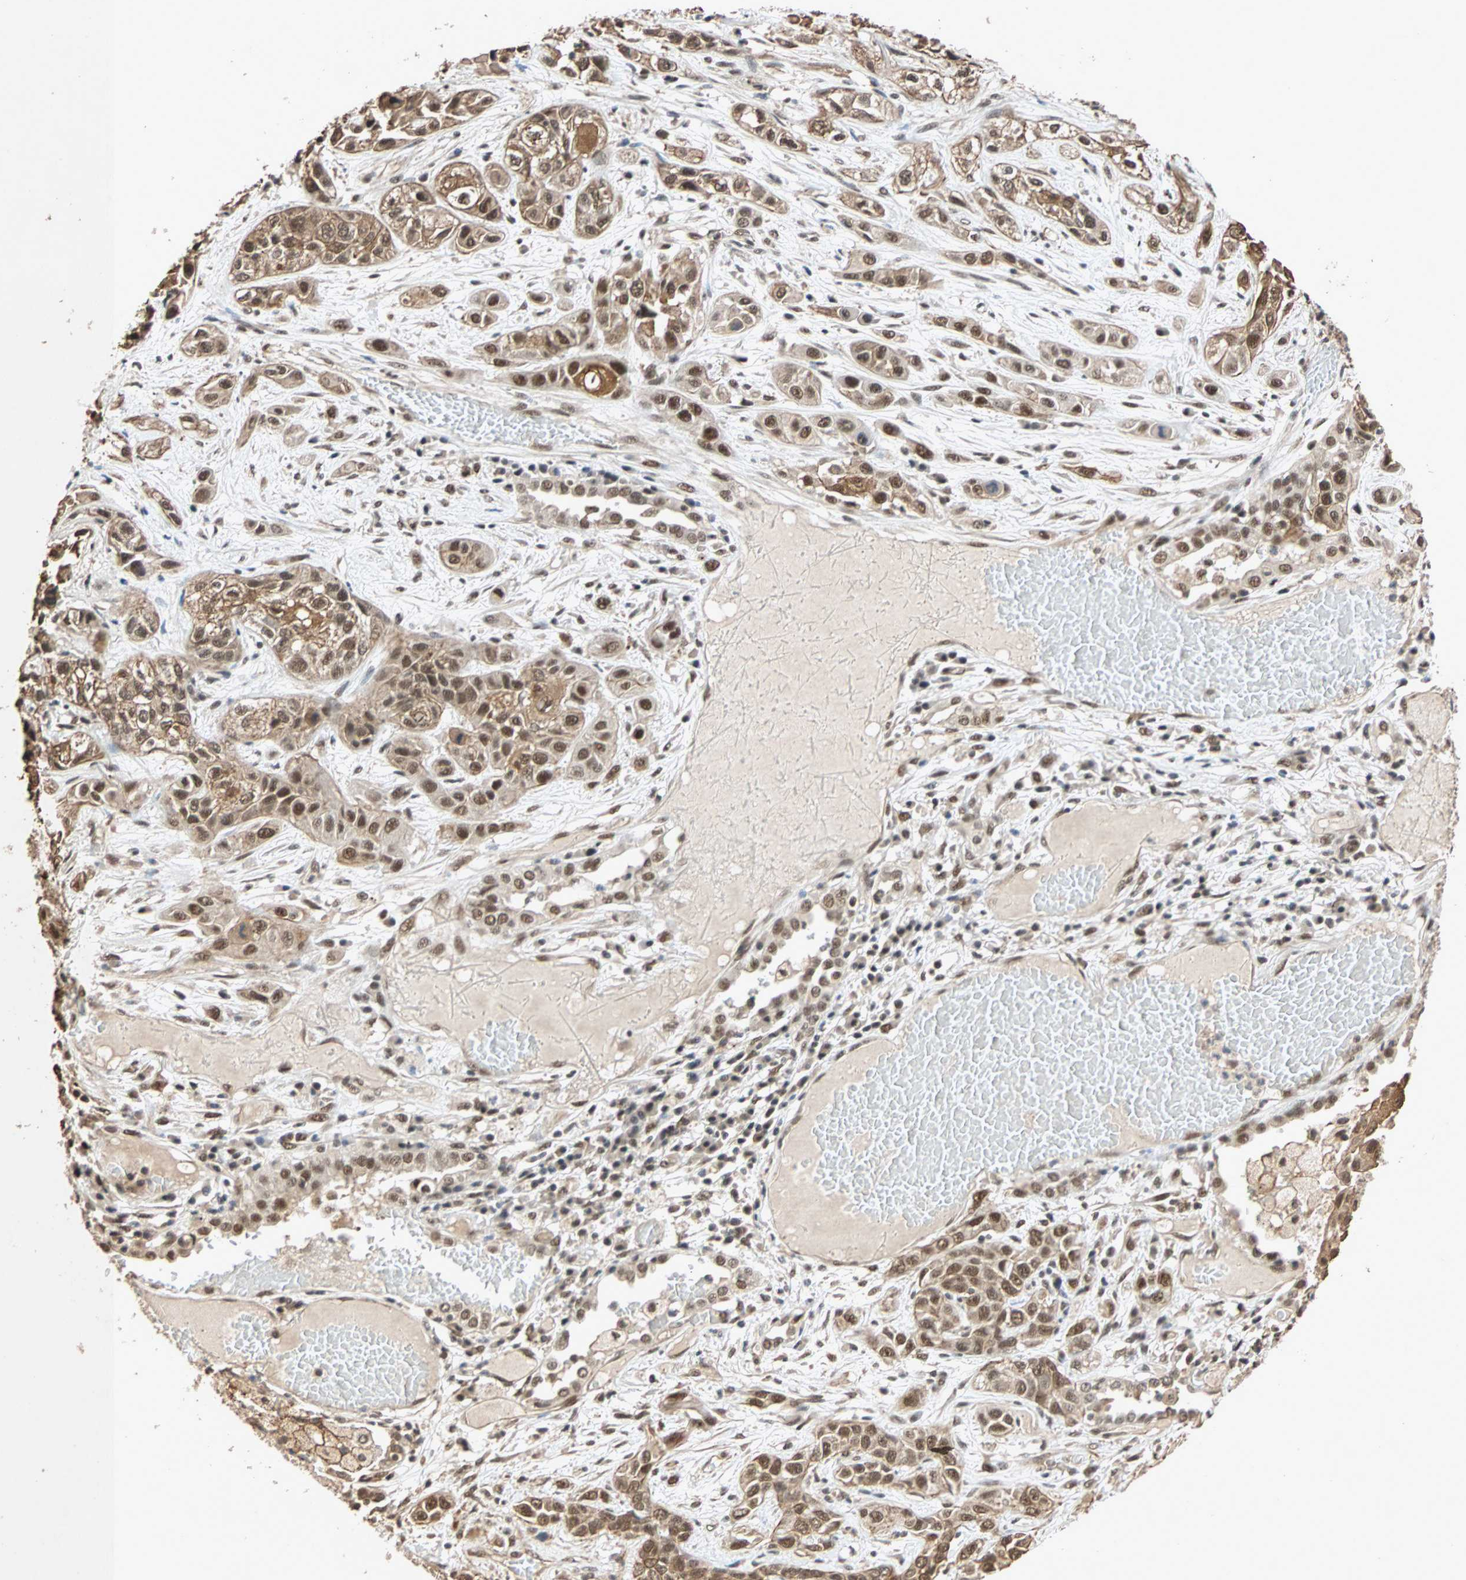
{"staining": {"intensity": "moderate", "quantity": ">75%", "location": "cytoplasmic/membranous,nuclear"}, "tissue": "lung cancer", "cell_type": "Tumor cells", "image_type": "cancer", "snomed": [{"axis": "morphology", "description": "Squamous cell carcinoma, NOS"}, {"axis": "topography", "description": "Lung"}], "caption": "Immunohistochemistry (IHC) photomicrograph of neoplastic tissue: human lung squamous cell carcinoma stained using immunohistochemistry (IHC) demonstrates medium levels of moderate protein expression localized specifically in the cytoplasmic/membranous and nuclear of tumor cells, appearing as a cytoplasmic/membranous and nuclear brown color.", "gene": "CDC5L", "patient": {"sex": "male", "age": 71}}